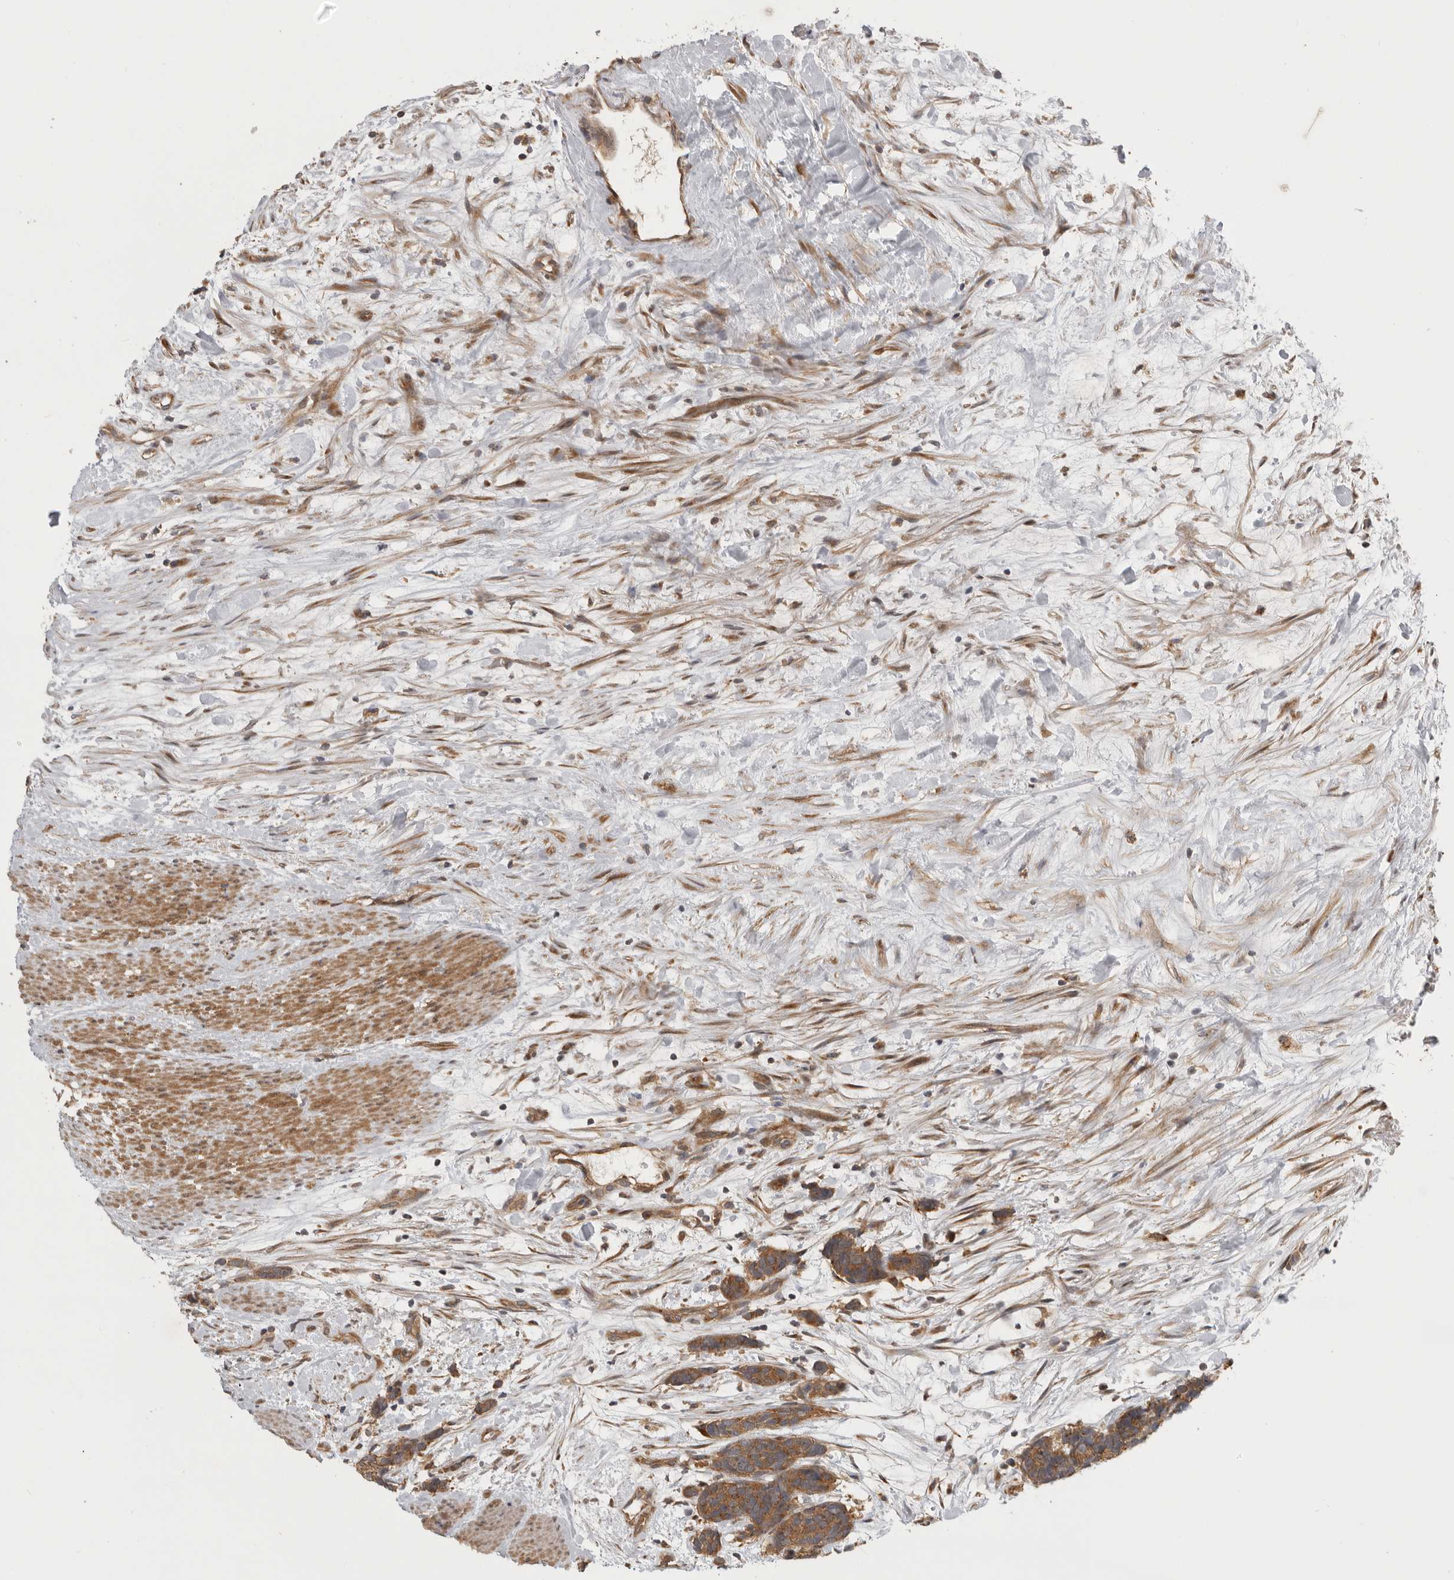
{"staining": {"intensity": "moderate", "quantity": ">75%", "location": "cytoplasmic/membranous"}, "tissue": "carcinoid", "cell_type": "Tumor cells", "image_type": "cancer", "snomed": [{"axis": "morphology", "description": "Carcinoma, NOS"}, {"axis": "morphology", "description": "Carcinoid, malignant, NOS"}, {"axis": "topography", "description": "Urinary bladder"}], "caption": "IHC micrograph of human carcinoid (malignant) stained for a protein (brown), which reveals medium levels of moderate cytoplasmic/membranous staining in about >75% of tumor cells.", "gene": "CUEDC1", "patient": {"sex": "male", "age": 57}}